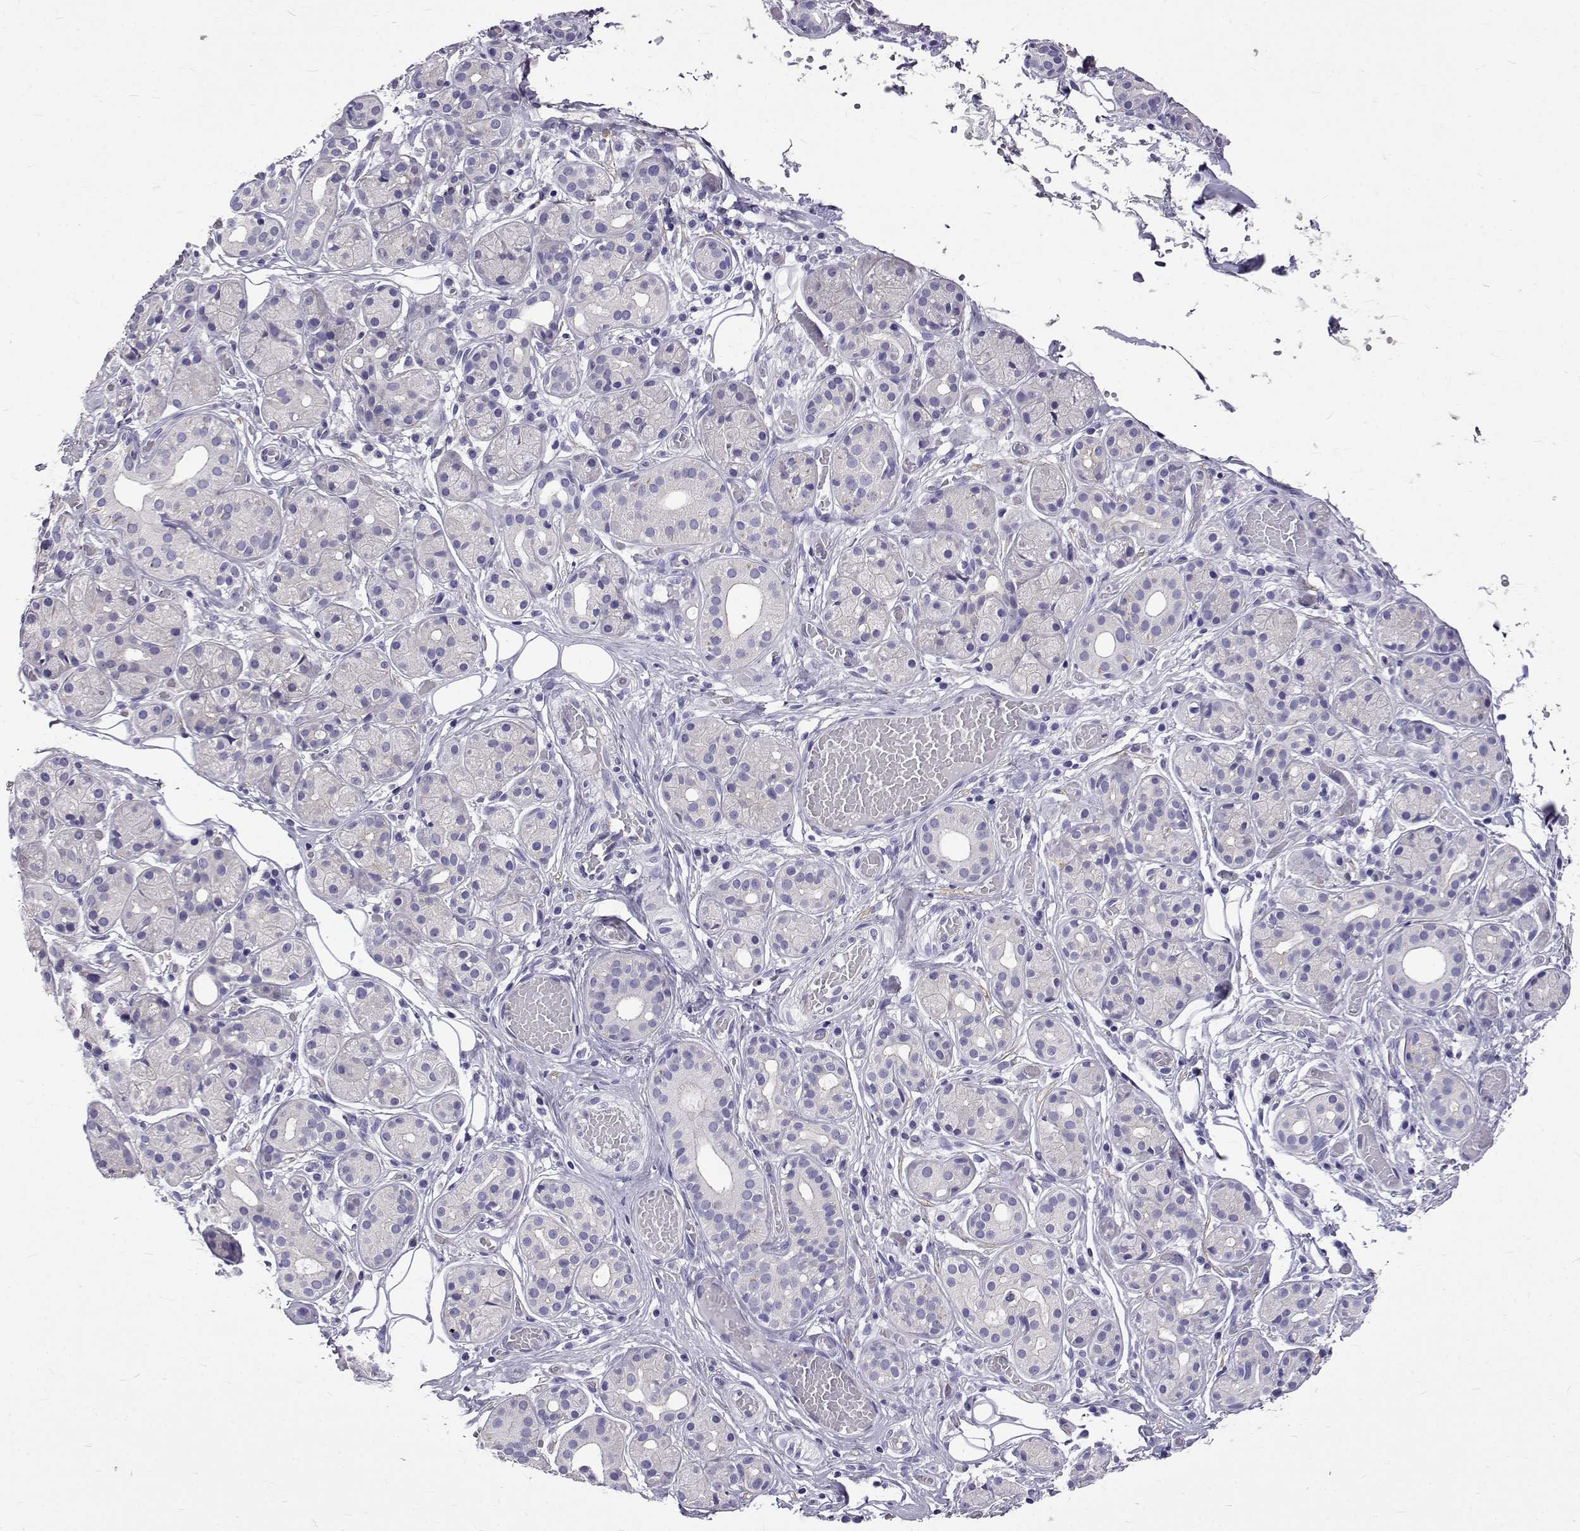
{"staining": {"intensity": "negative", "quantity": "none", "location": "none"}, "tissue": "salivary gland", "cell_type": "Glandular cells", "image_type": "normal", "snomed": [{"axis": "morphology", "description": "Normal tissue, NOS"}, {"axis": "topography", "description": "Salivary gland"}, {"axis": "topography", "description": "Peripheral nerve tissue"}], "caption": "Immunohistochemistry image of benign salivary gland: salivary gland stained with DAB demonstrates no significant protein staining in glandular cells. The staining is performed using DAB (3,3'-diaminobenzidine) brown chromogen with nuclei counter-stained in using hematoxylin.", "gene": "IGSF1", "patient": {"sex": "male", "age": 71}}